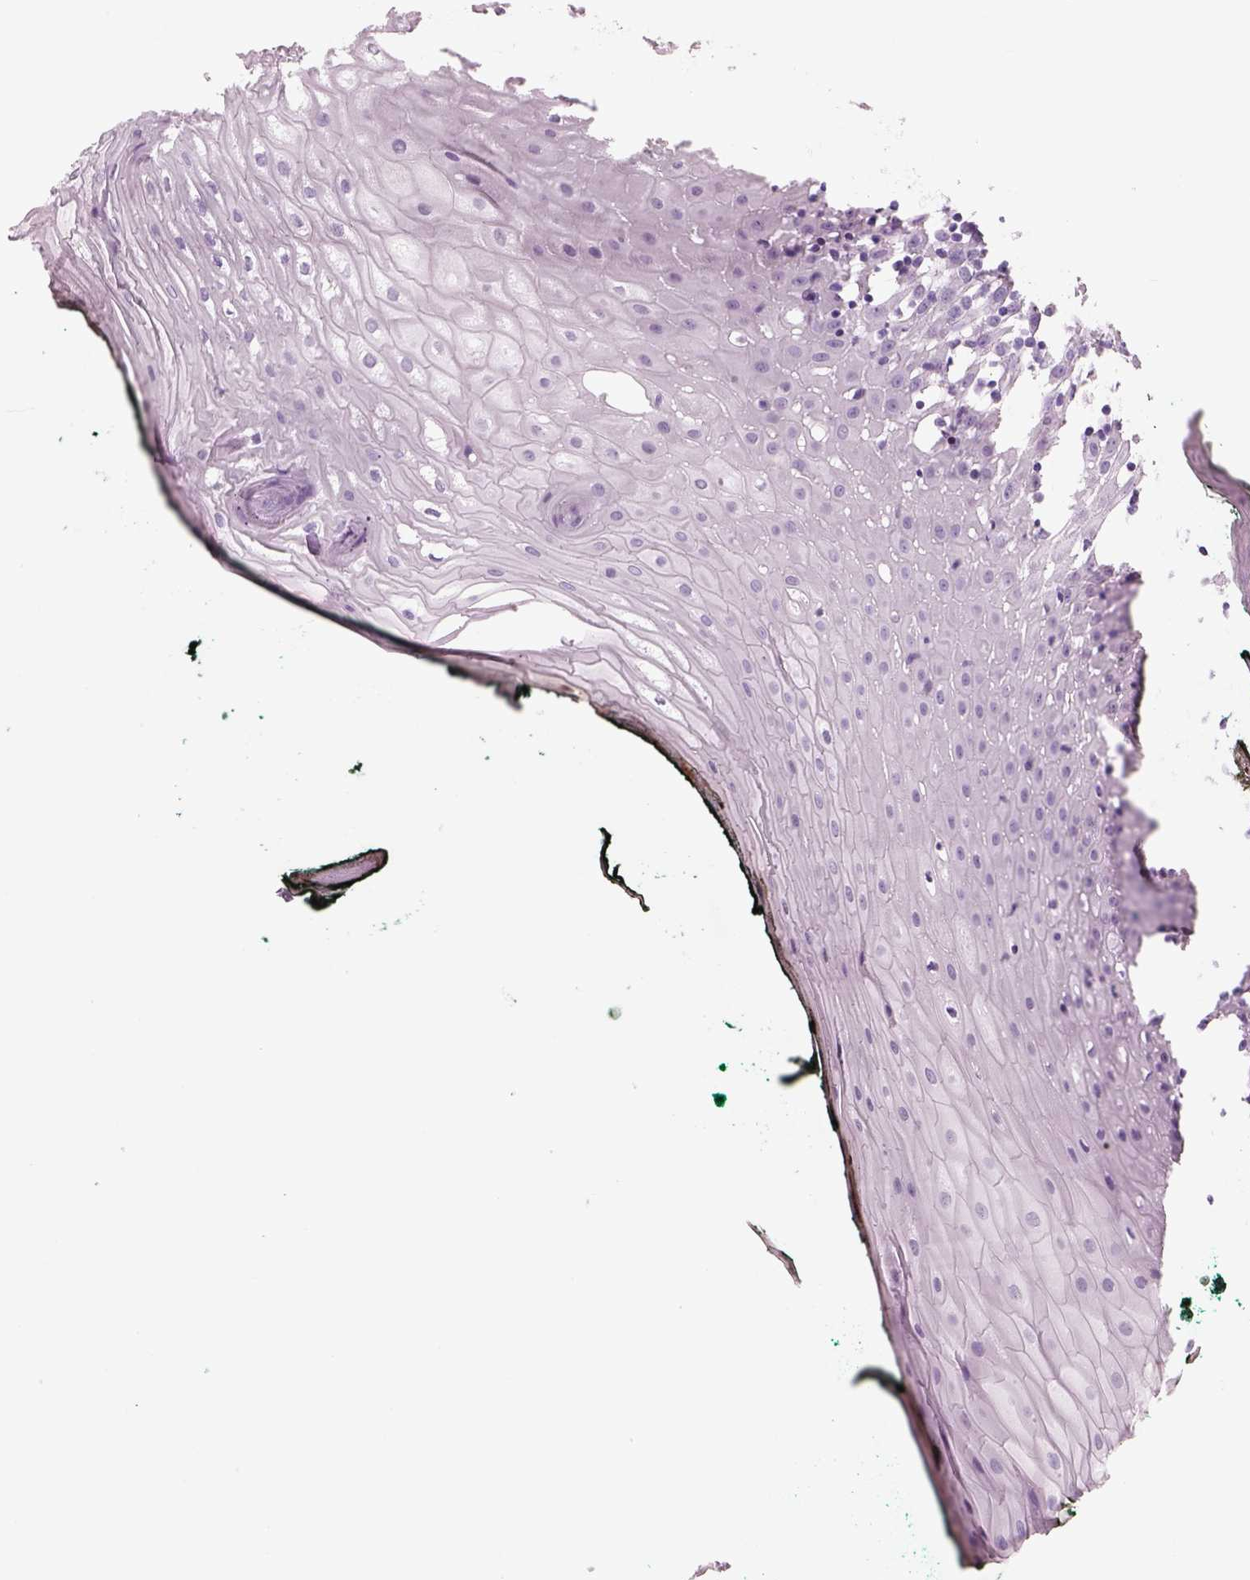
{"staining": {"intensity": "negative", "quantity": "none", "location": "none"}, "tissue": "oral mucosa", "cell_type": "Squamous epithelial cells", "image_type": "normal", "snomed": [{"axis": "morphology", "description": "Normal tissue, NOS"}, {"axis": "topography", "description": "Oral tissue"}, {"axis": "topography", "description": "Head-Neck"}], "caption": "The immunohistochemistry histopathology image has no significant positivity in squamous epithelial cells of oral mucosa. (Stains: DAB immunohistochemistry (IHC) with hematoxylin counter stain, Microscopy: brightfield microscopy at high magnification).", "gene": "RHO", "patient": {"sex": "female", "age": 68}}